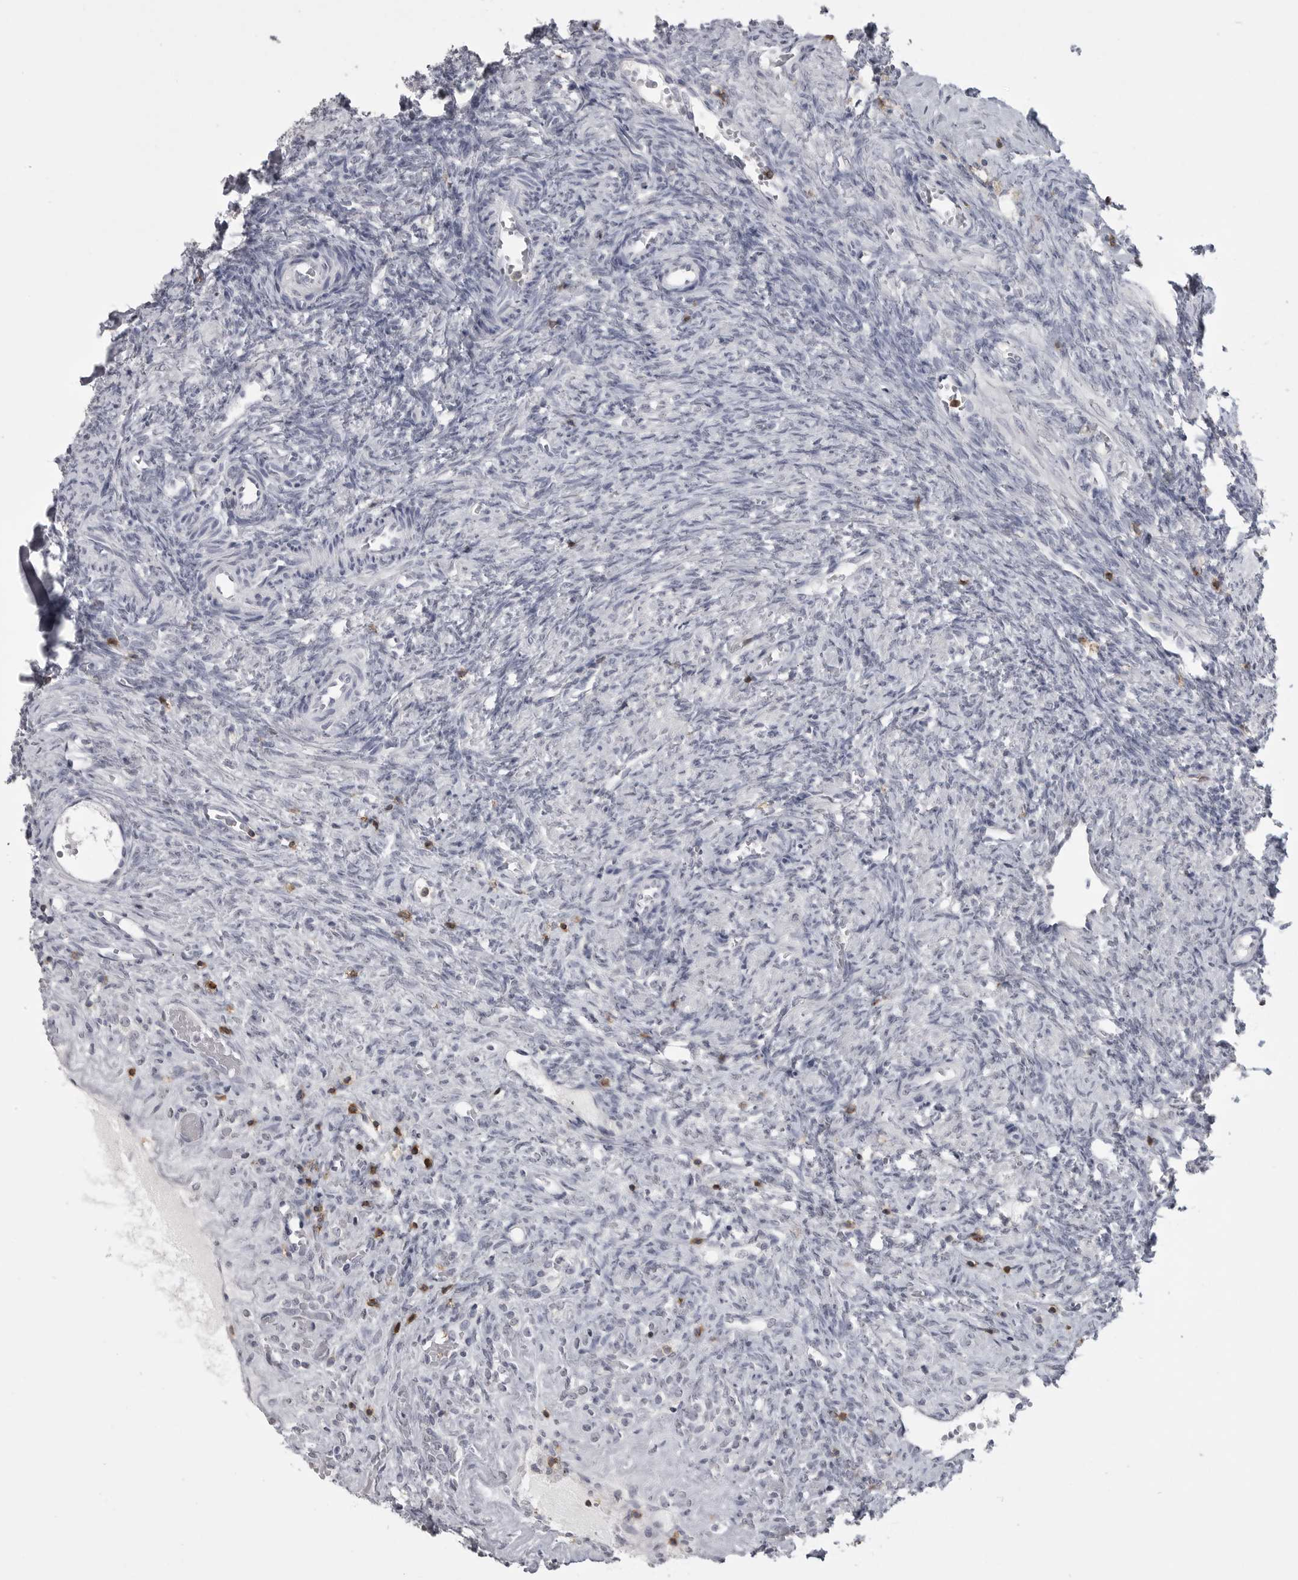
{"staining": {"intensity": "negative", "quantity": "none", "location": "none"}, "tissue": "ovary", "cell_type": "Follicle cells", "image_type": "normal", "snomed": [{"axis": "morphology", "description": "Normal tissue, NOS"}, {"axis": "topography", "description": "Ovary"}], "caption": "Immunohistochemistry image of normal ovary: ovary stained with DAB (3,3'-diaminobenzidine) exhibits no significant protein staining in follicle cells. (DAB immunohistochemistry (IHC), high magnification).", "gene": "ITGAL", "patient": {"sex": "female", "age": 41}}